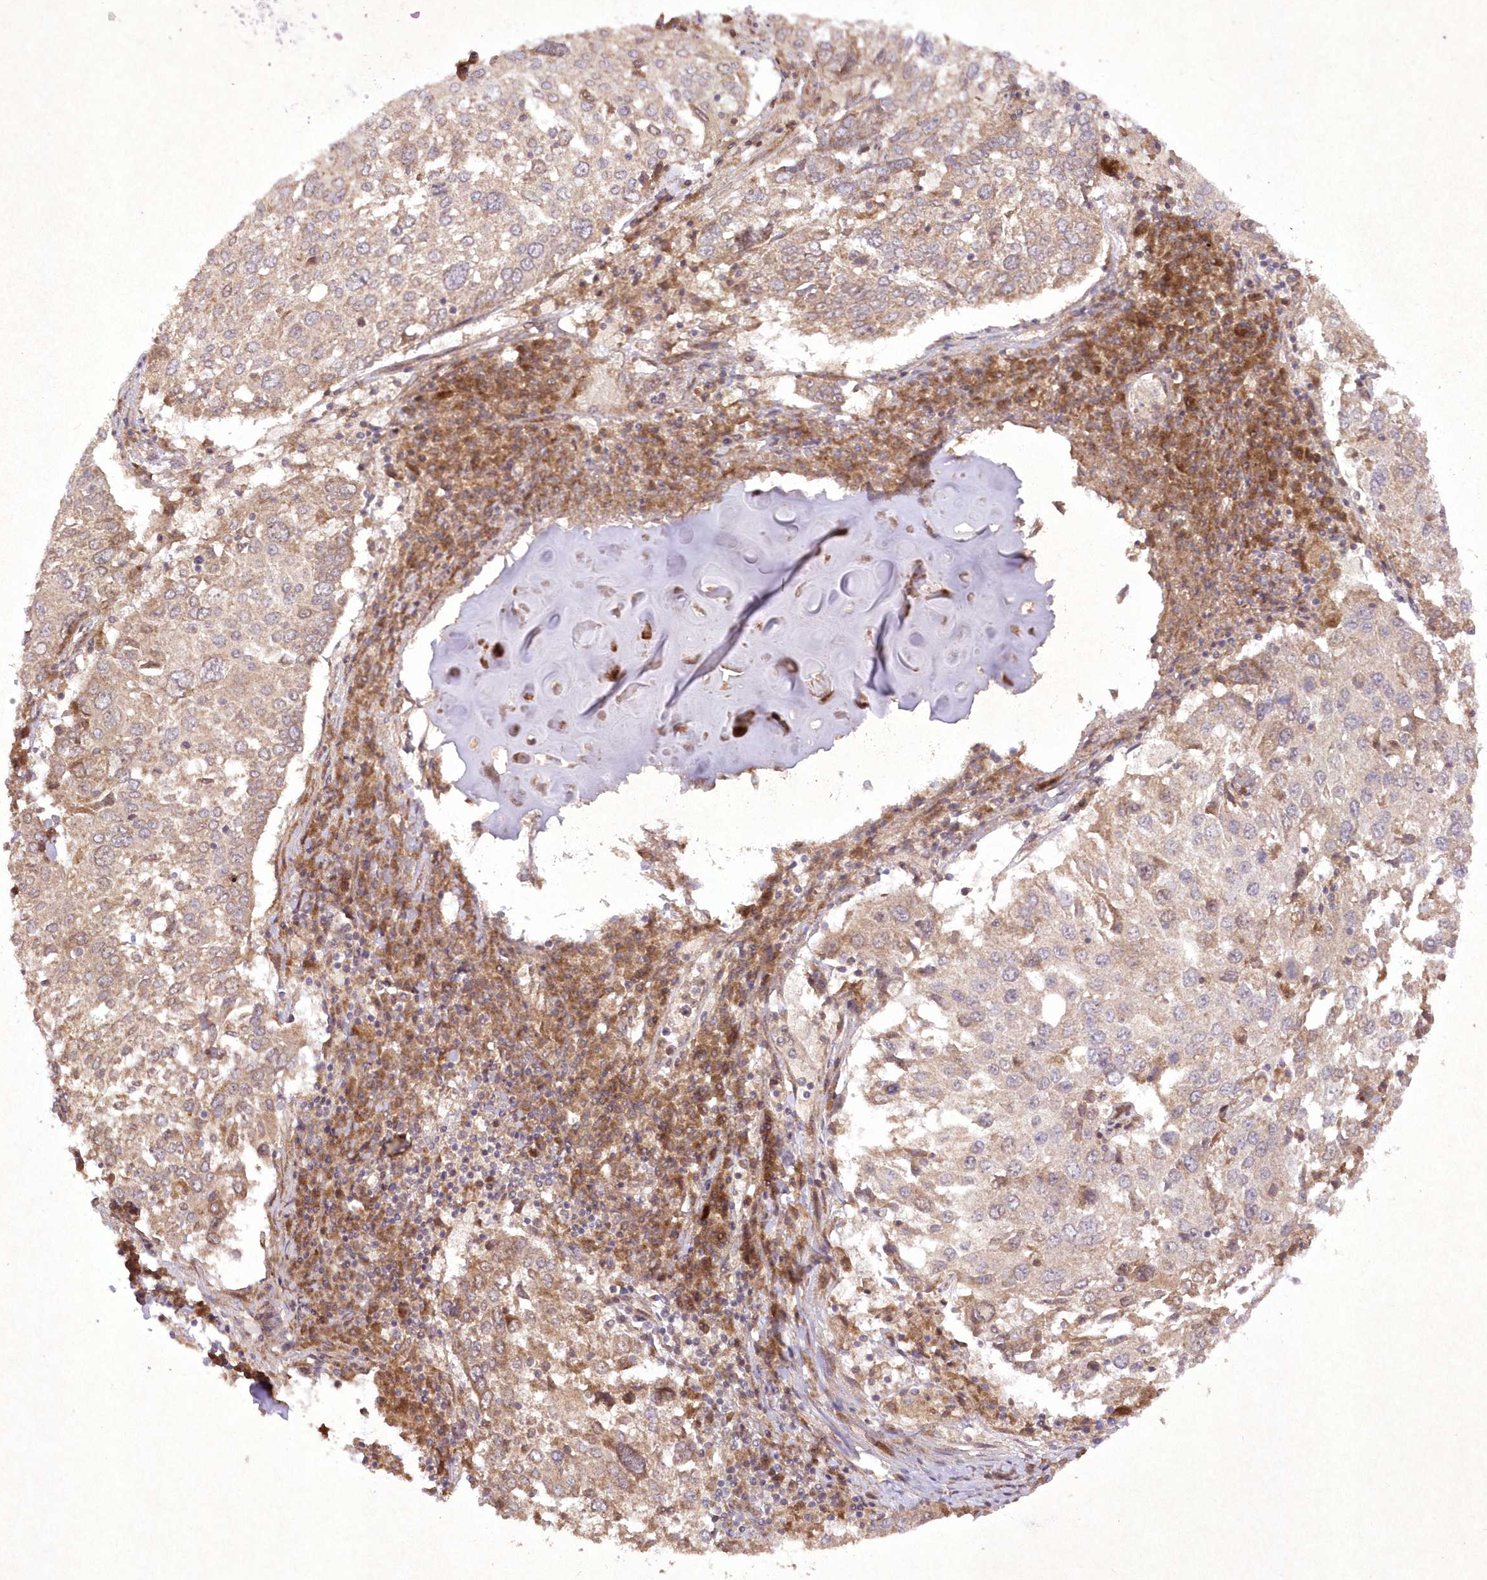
{"staining": {"intensity": "weak", "quantity": ">75%", "location": "cytoplasmic/membranous"}, "tissue": "lung cancer", "cell_type": "Tumor cells", "image_type": "cancer", "snomed": [{"axis": "morphology", "description": "Squamous cell carcinoma, NOS"}, {"axis": "topography", "description": "Lung"}], "caption": "Immunohistochemical staining of squamous cell carcinoma (lung) demonstrates weak cytoplasmic/membranous protein positivity in approximately >75% of tumor cells.", "gene": "APOM", "patient": {"sex": "male", "age": 65}}